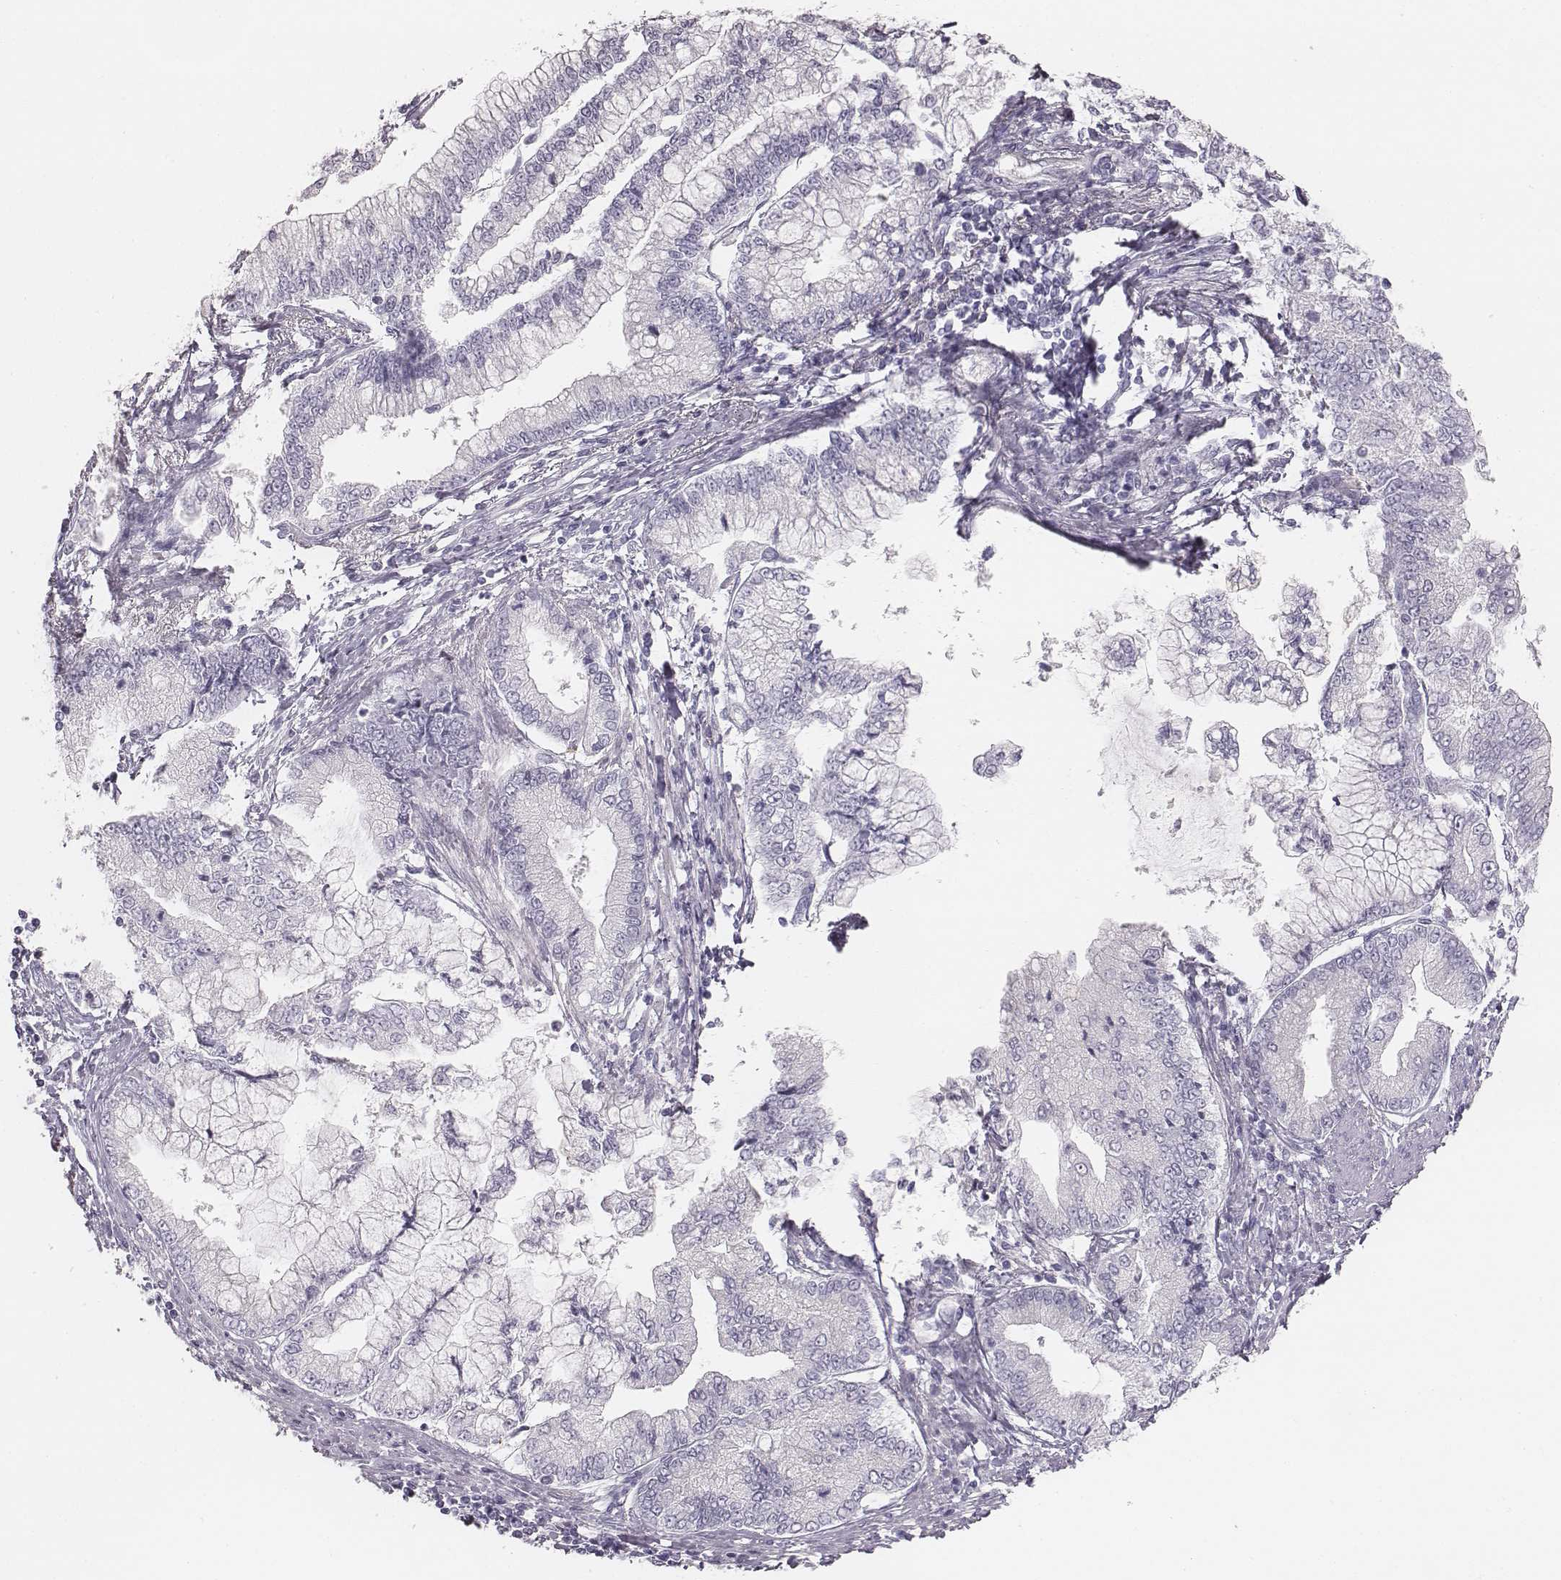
{"staining": {"intensity": "negative", "quantity": "none", "location": "none"}, "tissue": "stomach cancer", "cell_type": "Tumor cells", "image_type": "cancer", "snomed": [{"axis": "morphology", "description": "Adenocarcinoma, NOS"}, {"axis": "topography", "description": "Stomach, upper"}], "caption": "Immunohistochemistry image of neoplastic tissue: stomach adenocarcinoma stained with DAB exhibits no significant protein positivity in tumor cells.", "gene": "KCNJ12", "patient": {"sex": "female", "age": 74}}